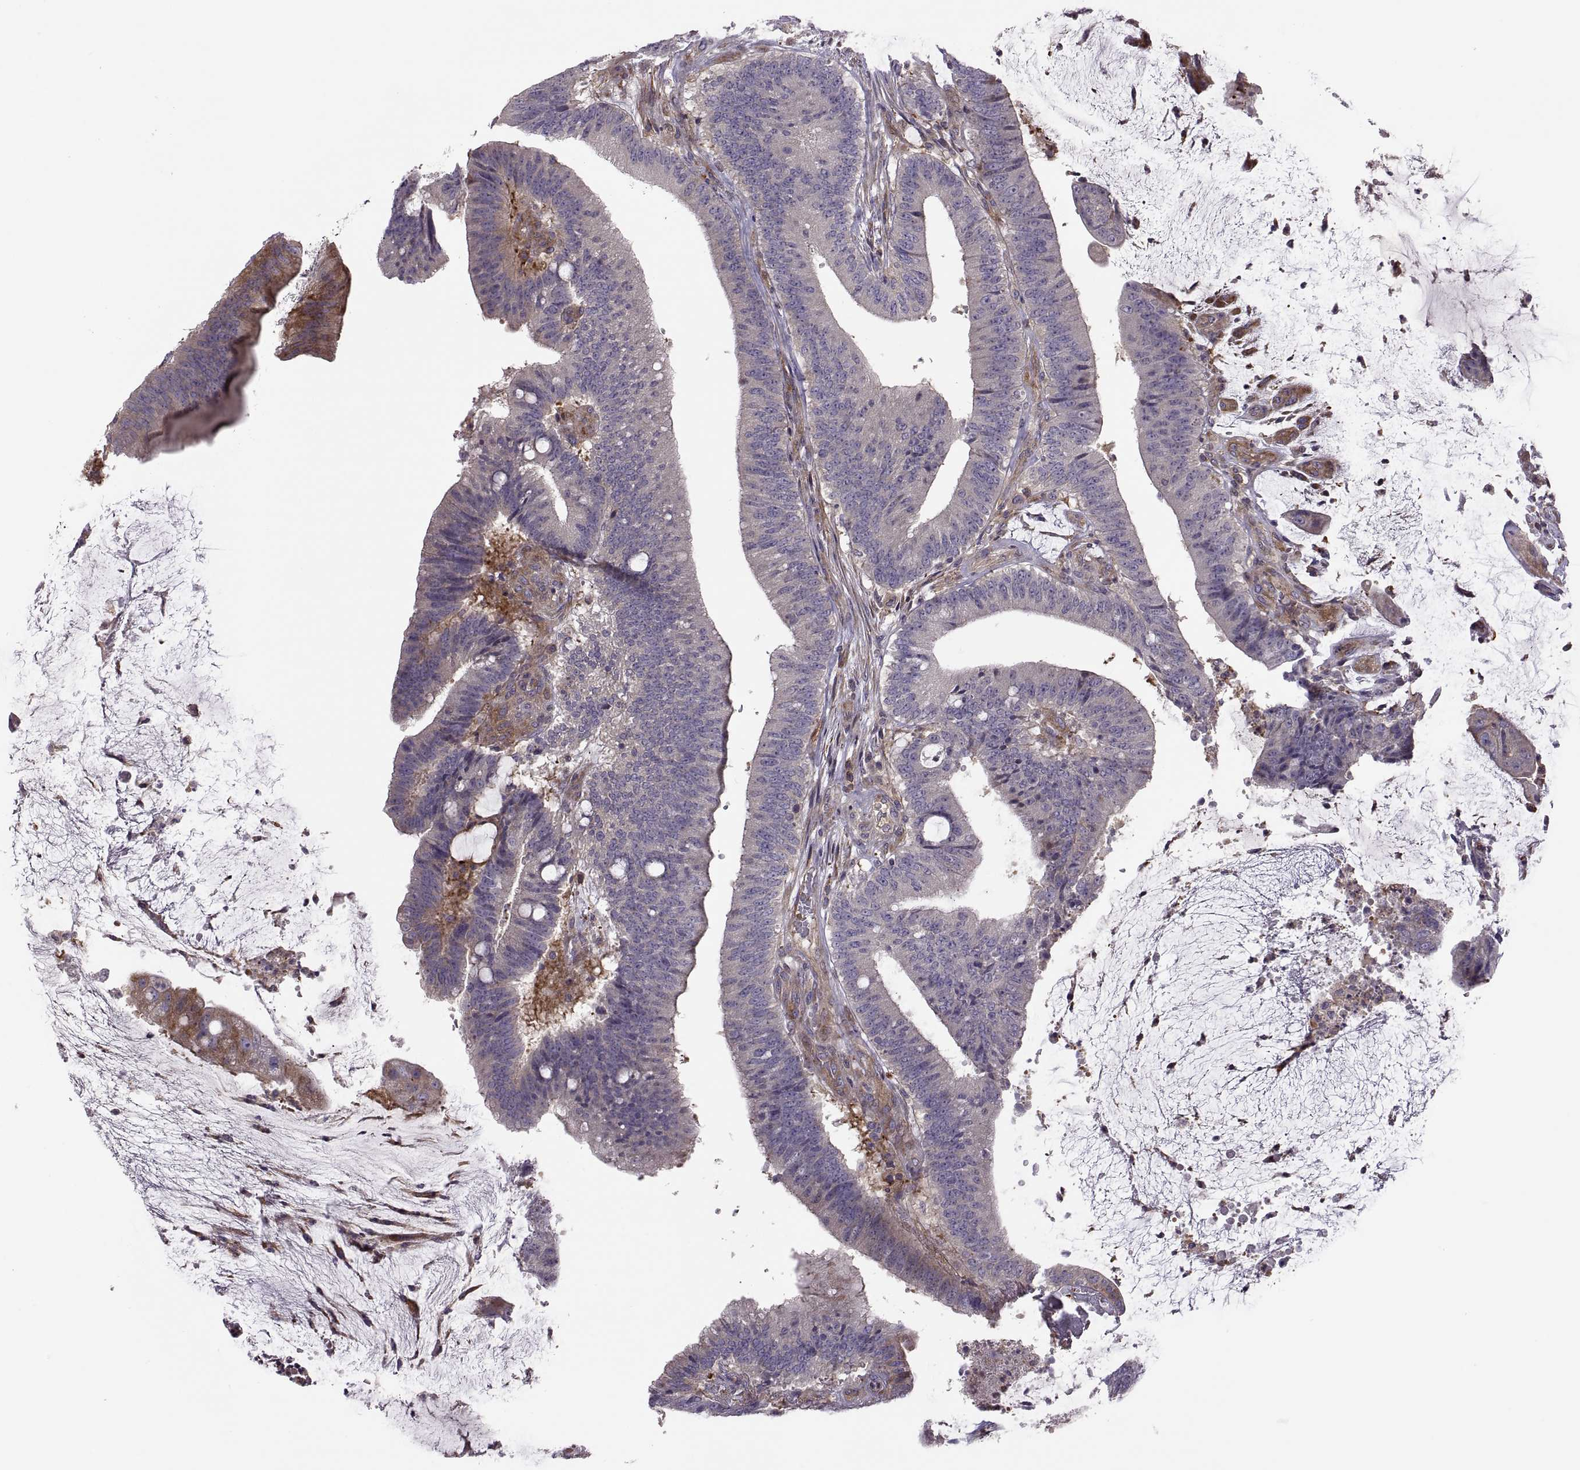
{"staining": {"intensity": "negative", "quantity": "none", "location": "none"}, "tissue": "colorectal cancer", "cell_type": "Tumor cells", "image_type": "cancer", "snomed": [{"axis": "morphology", "description": "Adenocarcinoma, NOS"}, {"axis": "topography", "description": "Colon"}], "caption": "The photomicrograph exhibits no significant expression in tumor cells of colorectal adenocarcinoma. (DAB immunohistochemistry, high magnification).", "gene": "SPATA32", "patient": {"sex": "female", "age": 43}}